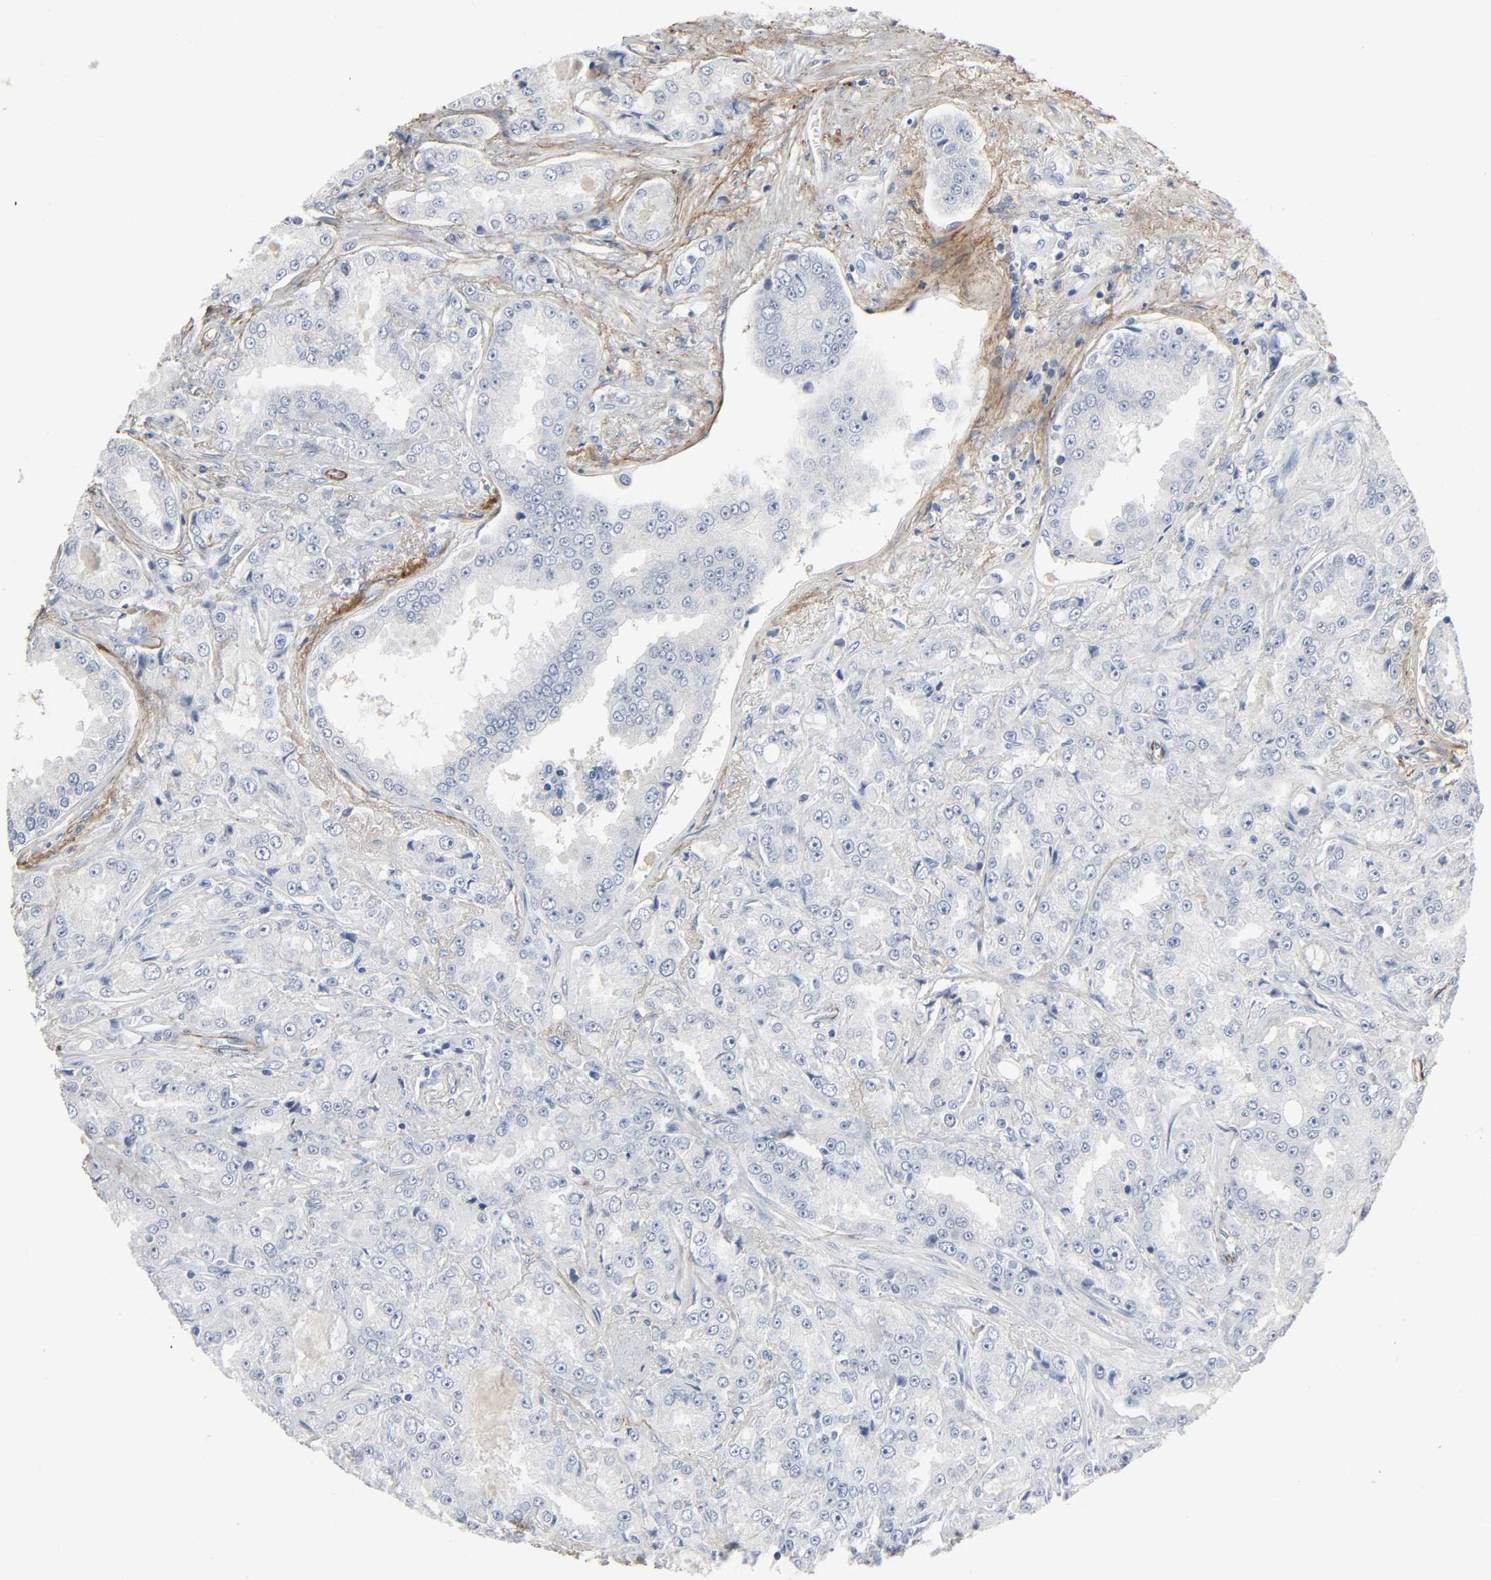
{"staining": {"intensity": "negative", "quantity": "none", "location": "none"}, "tissue": "prostate cancer", "cell_type": "Tumor cells", "image_type": "cancer", "snomed": [{"axis": "morphology", "description": "Adenocarcinoma, High grade"}, {"axis": "topography", "description": "Prostate"}], "caption": "A micrograph of prostate cancer stained for a protein exhibits no brown staining in tumor cells. Nuclei are stained in blue.", "gene": "FBLN5", "patient": {"sex": "male", "age": 73}}